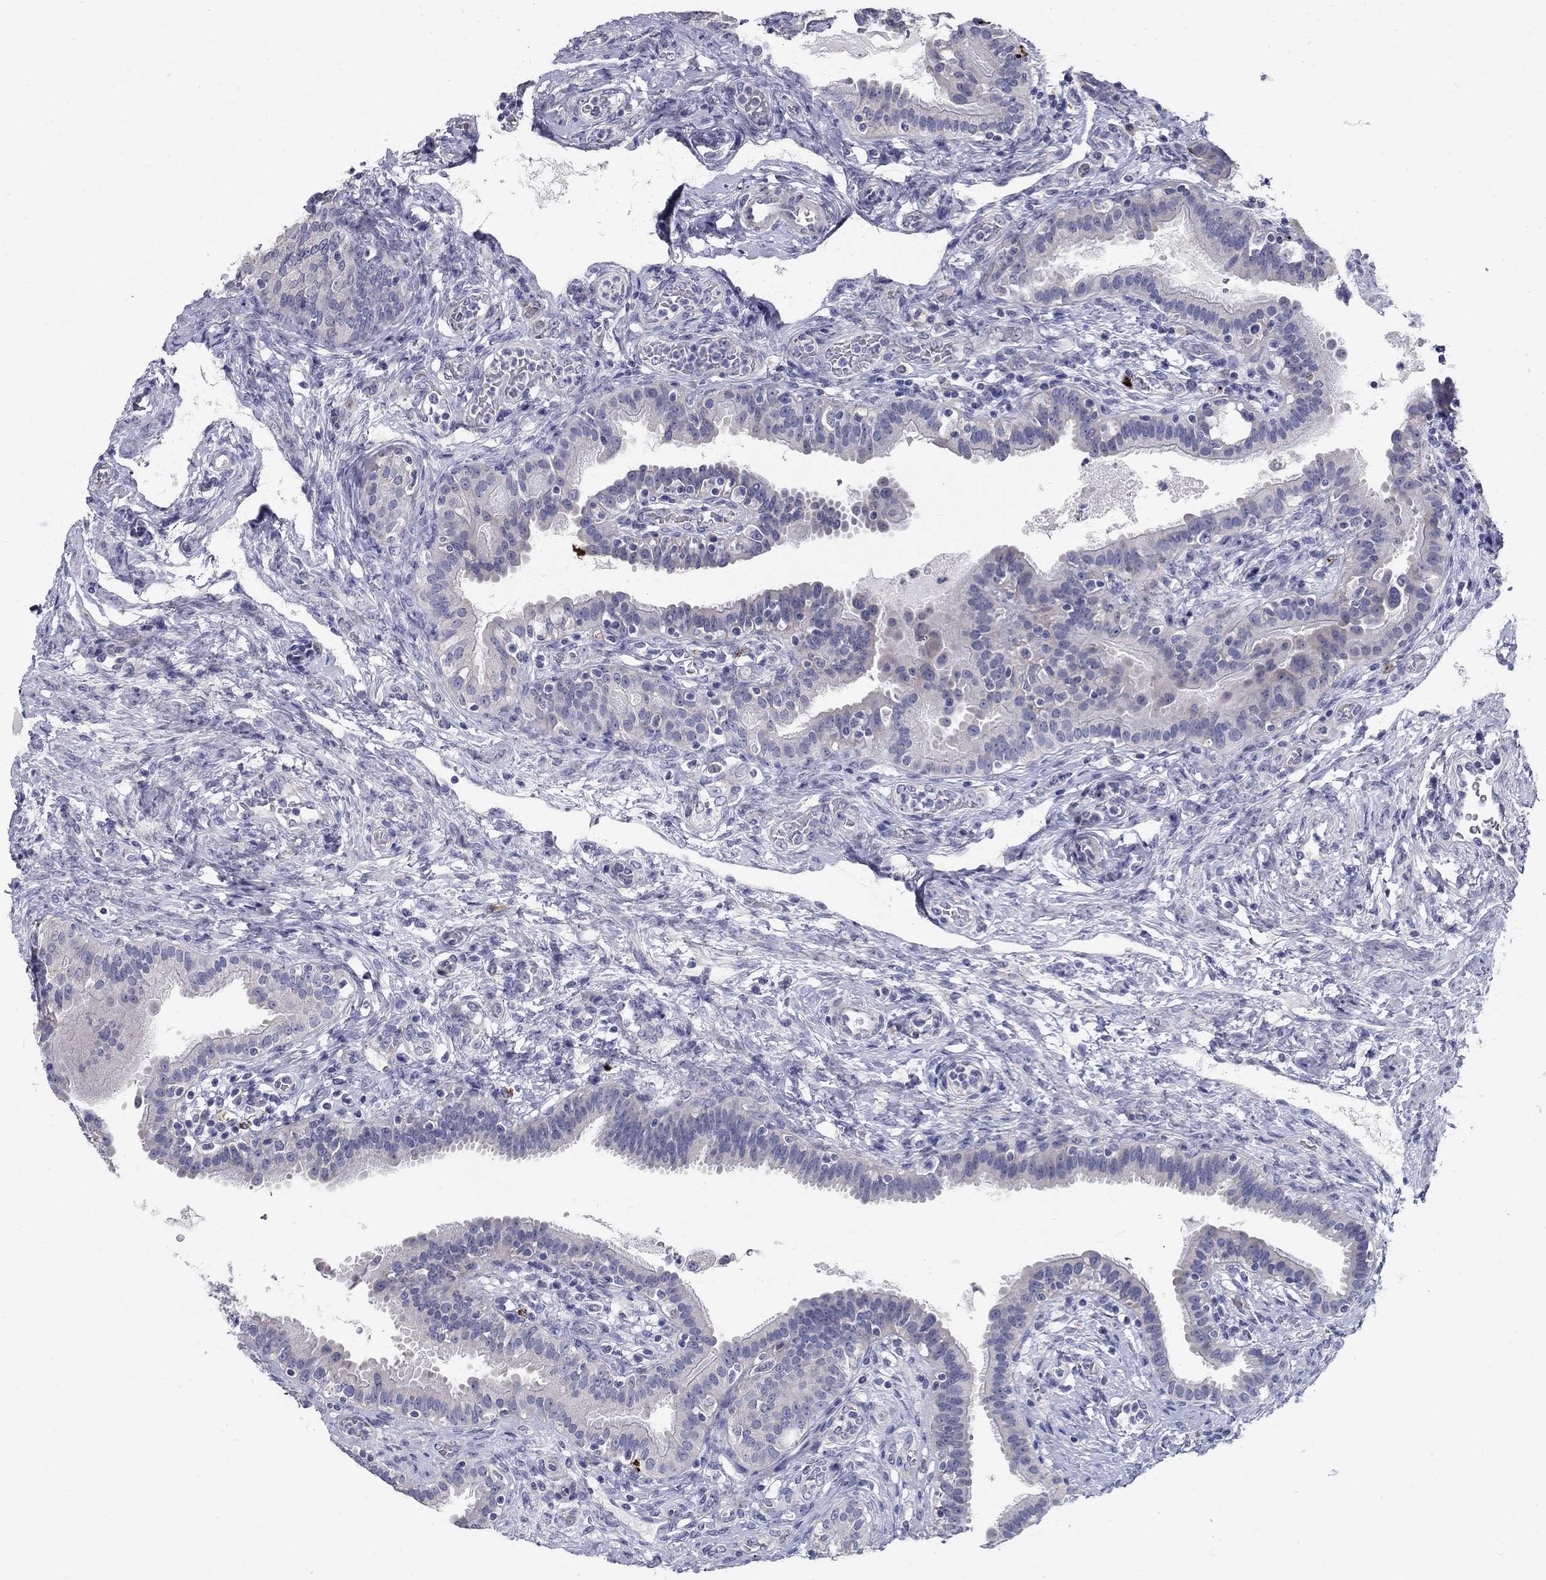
{"staining": {"intensity": "negative", "quantity": "none", "location": "none"}, "tissue": "fallopian tube", "cell_type": "Glandular cells", "image_type": "normal", "snomed": [{"axis": "morphology", "description": "Normal tissue, NOS"}, {"axis": "topography", "description": "Fallopian tube"}, {"axis": "topography", "description": "Ovary"}], "caption": "An immunohistochemistry image of unremarkable fallopian tube is shown. There is no staining in glandular cells of fallopian tube. (Brightfield microscopy of DAB (3,3'-diaminobenzidine) immunohistochemistry (IHC) at high magnification).", "gene": "TP53TG5", "patient": {"sex": "female", "age": 41}}